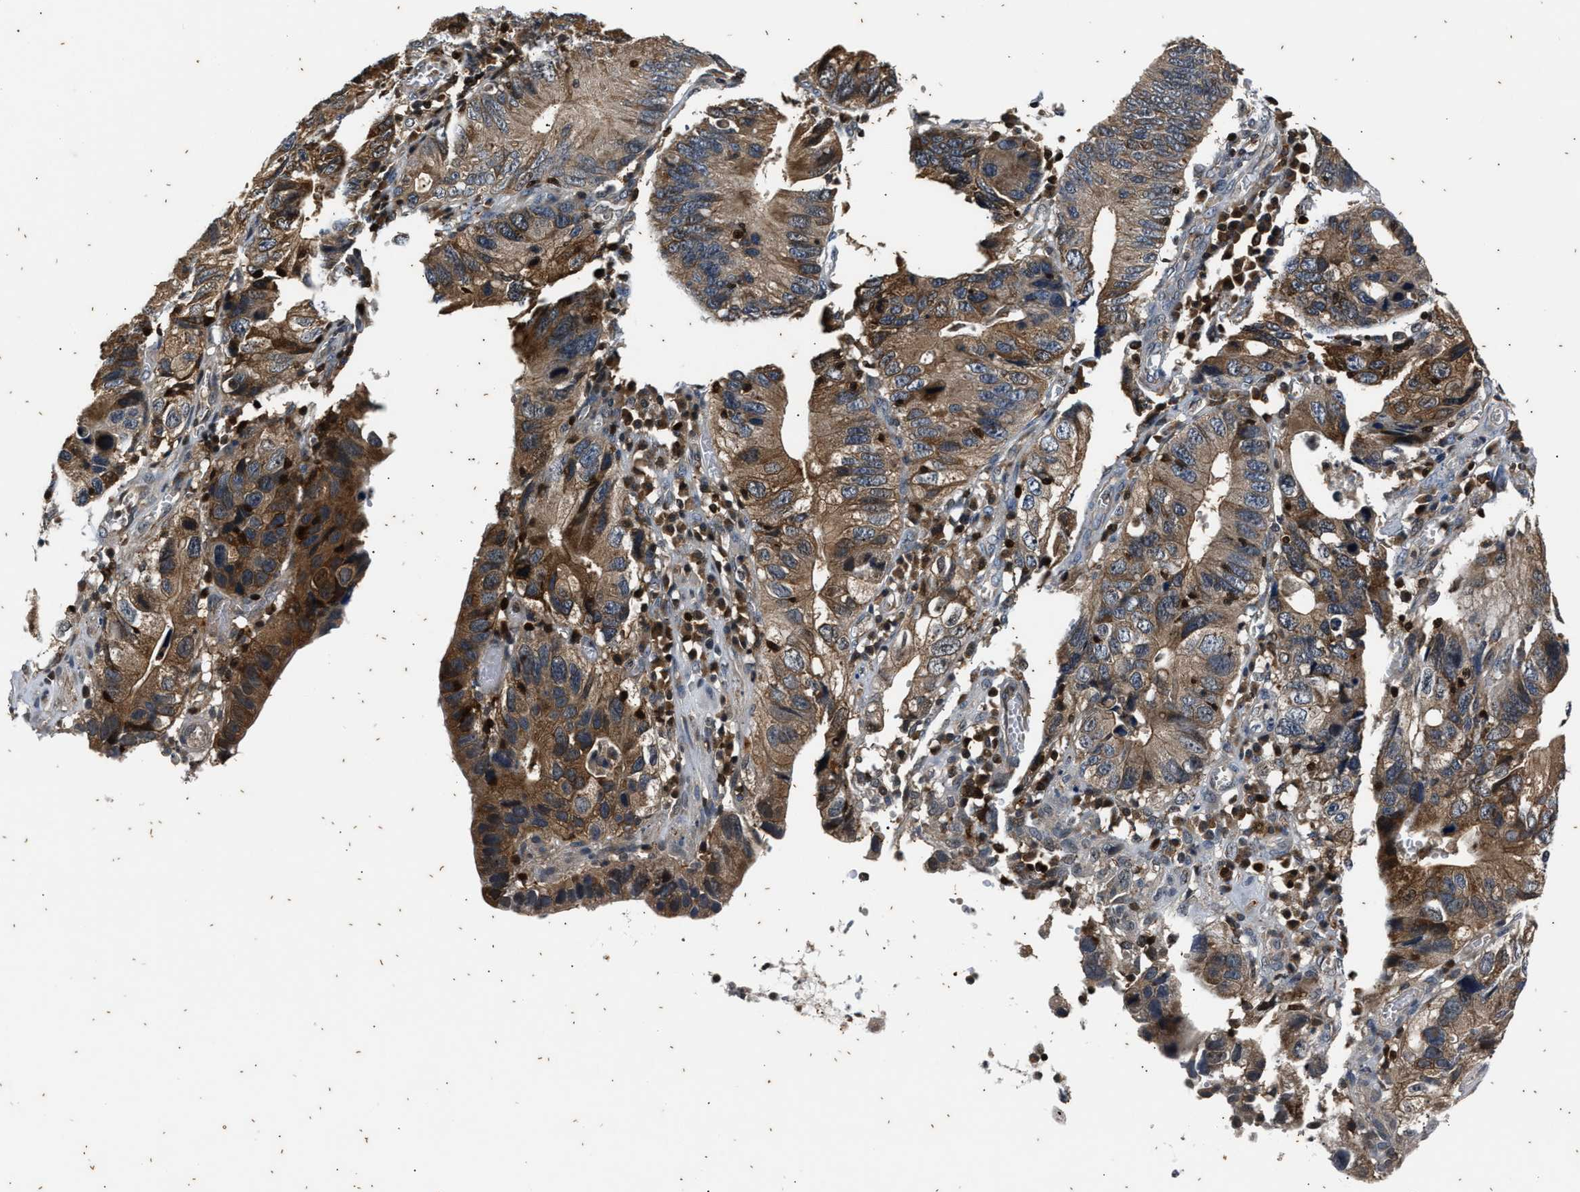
{"staining": {"intensity": "moderate", "quantity": ">75%", "location": "cytoplasmic/membranous"}, "tissue": "stomach cancer", "cell_type": "Tumor cells", "image_type": "cancer", "snomed": [{"axis": "morphology", "description": "Adenocarcinoma, NOS"}, {"axis": "topography", "description": "Stomach"}], "caption": "This micrograph exhibits IHC staining of stomach adenocarcinoma, with medium moderate cytoplasmic/membranous positivity in approximately >75% of tumor cells.", "gene": "PTPN7", "patient": {"sex": "male", "age": 59}}